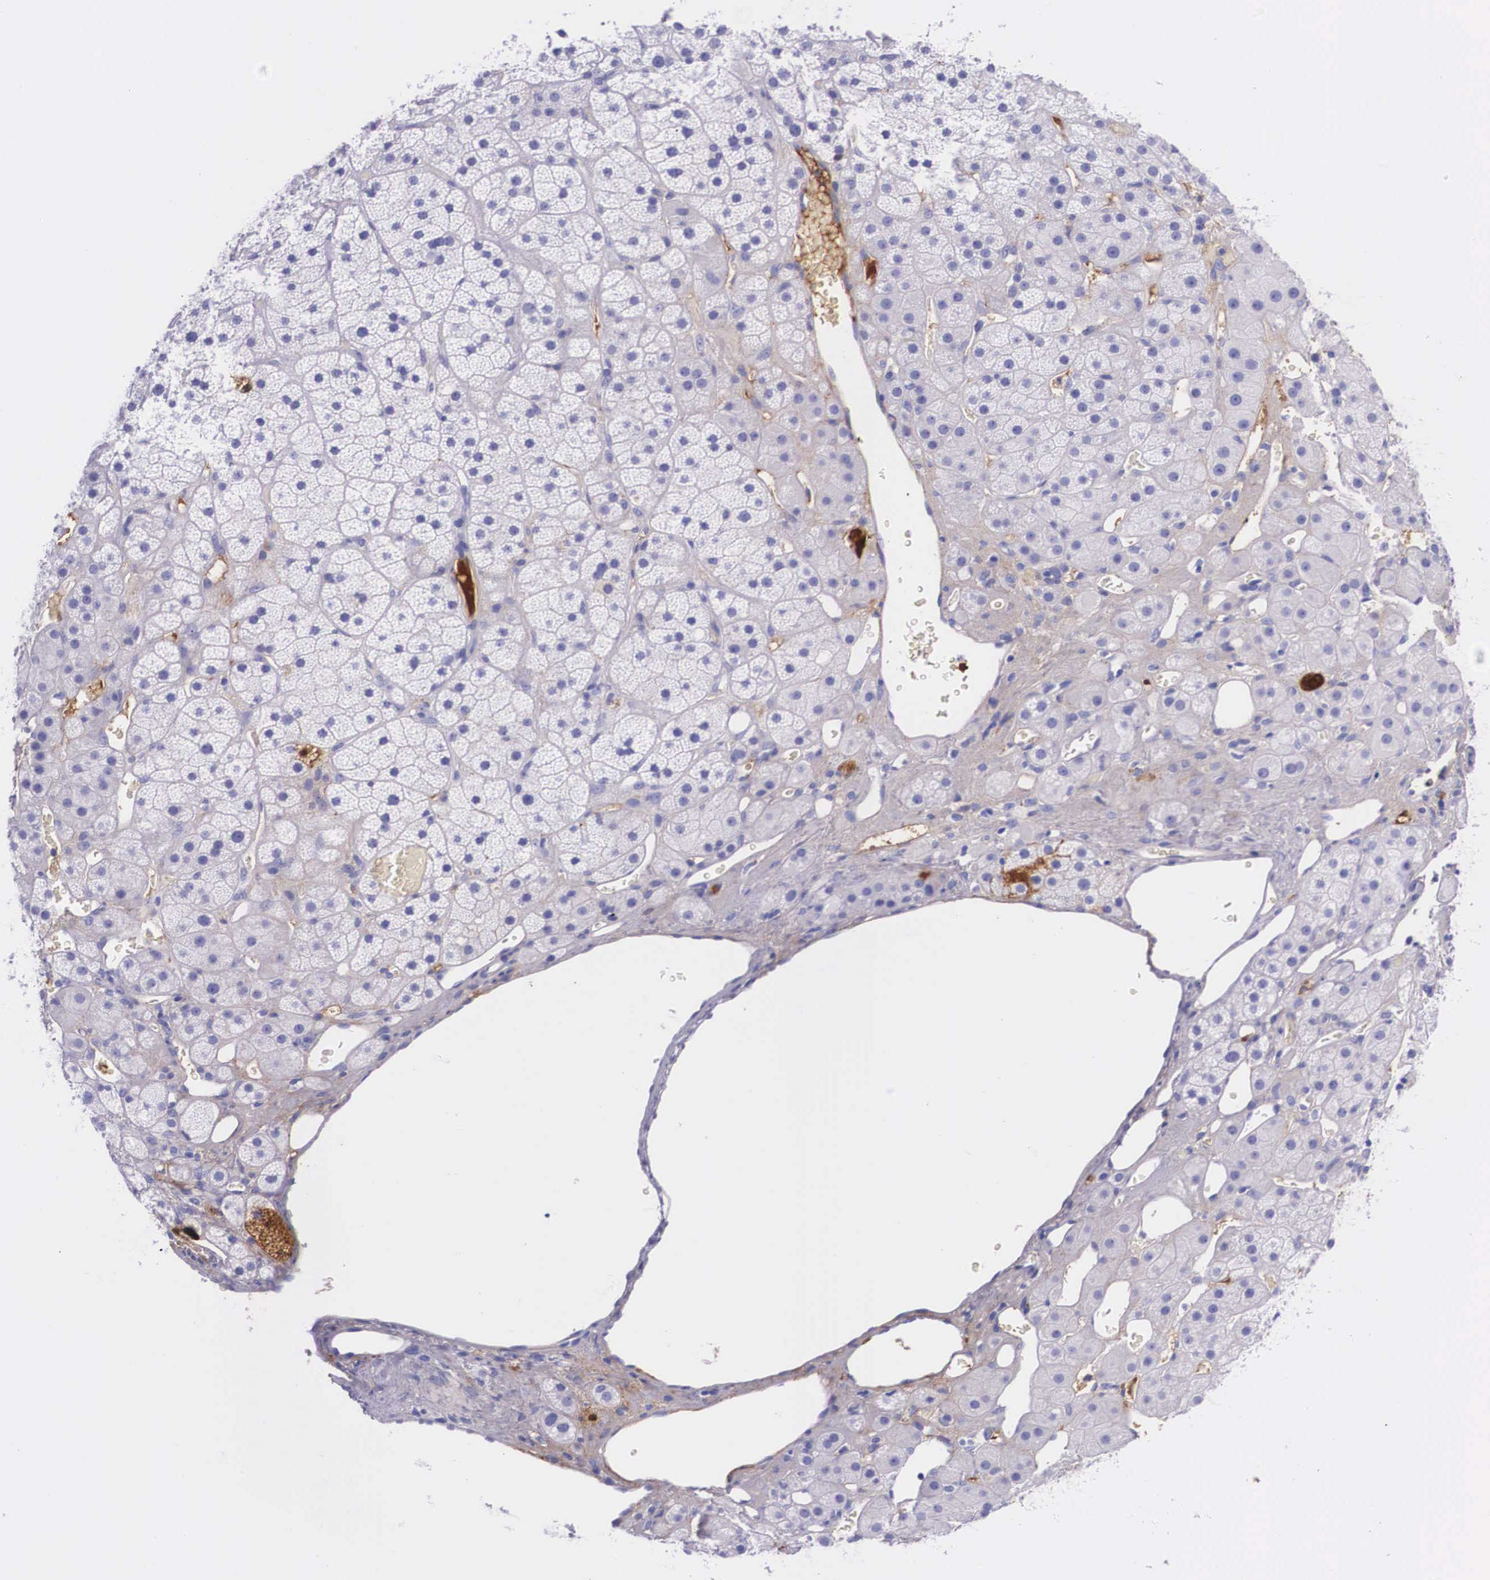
{"staining": {"intensity": "negative", "quantity": "none", "location": "none"}, "tissue": "adrenal gland", "cell_type": "Glandular cells", "image_type": "normal", "snomed": [{"axis": "morphology", "description": "Normal tissue, NOS"}, {"axis": "topography", "description": "Adrenal gland"}], "caption": "High magnification brightfield microscopy of normal adrenal gland stained with DAB (3,3'-diaminobenzidine) (brown) and counterstained with hematoxylin (blue): glandular cells show no significant expression.", "gene": "PLG", "patient": {"sex": "male", "age": 57}}